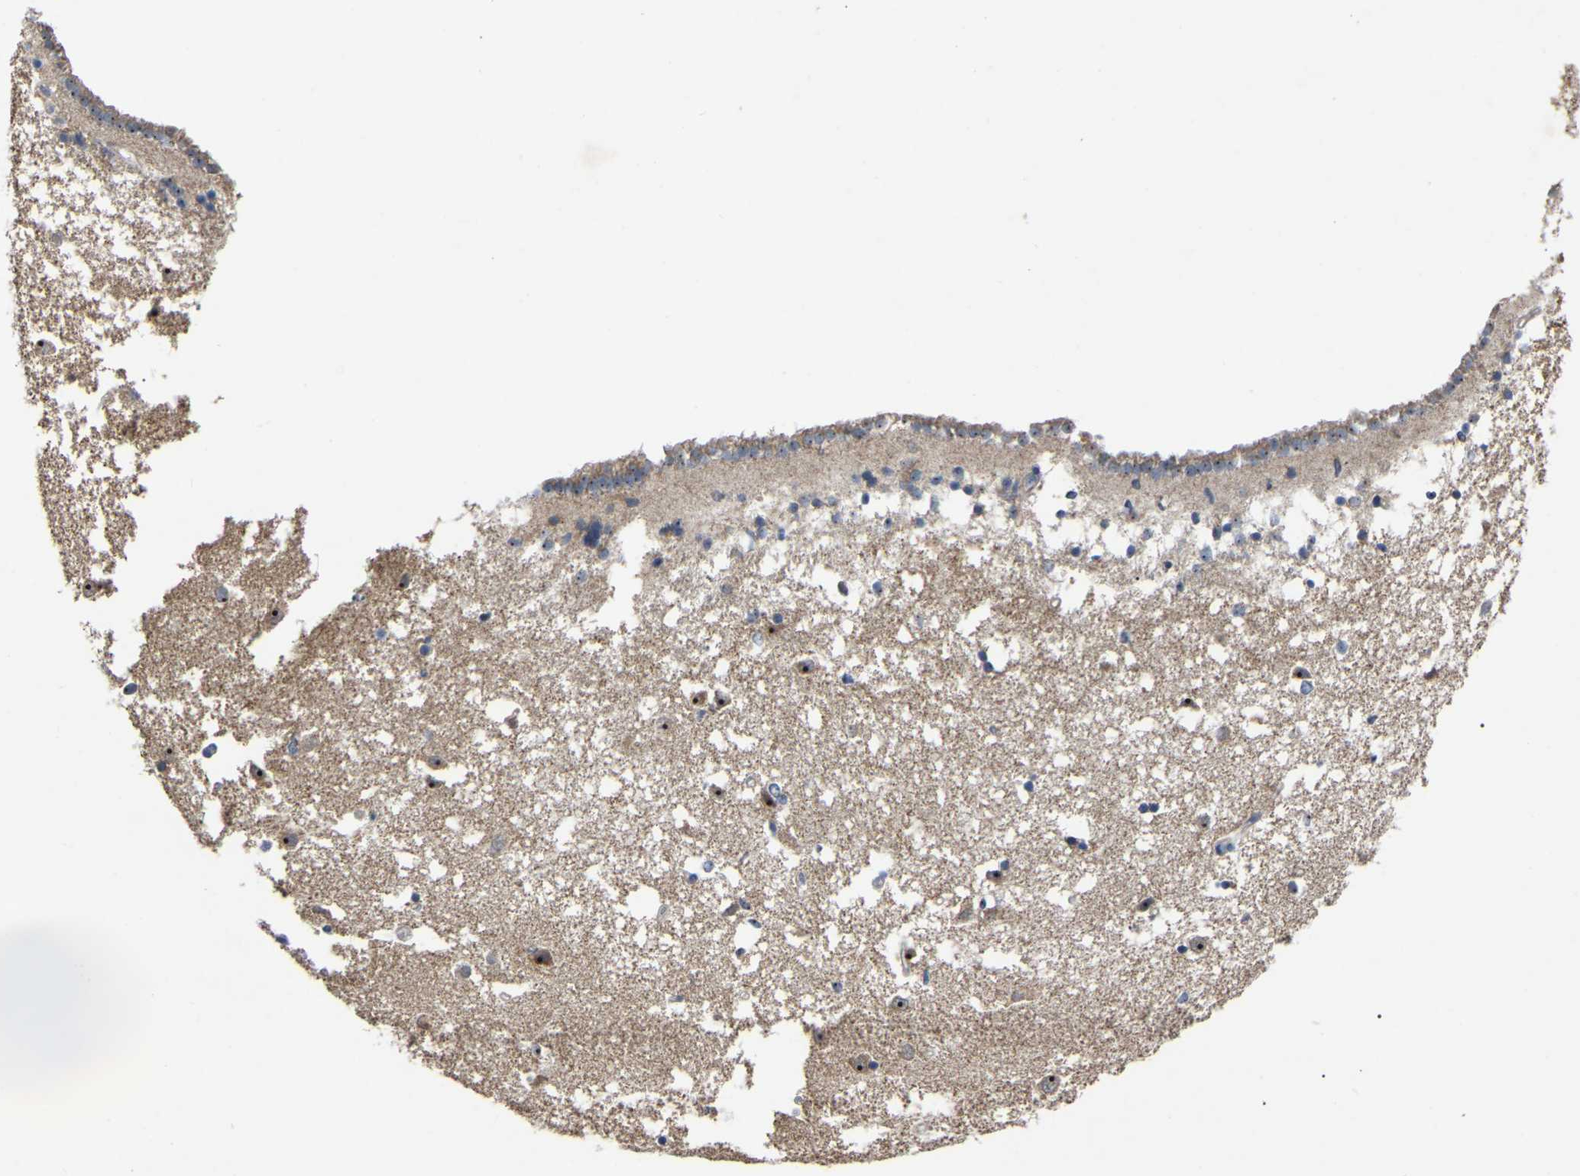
{"staining": {"intensity": "moderate", "quantity": "<25%", "location": "nuclear"}, "tissue": "caudate", "cell_type": "Glial cells", "image_type": "normal", "snomed": [{"axis": "morphology", "description": "Normal tissue, NOS"}, {"axis": "topography", "description": "Lateral ventricle wall"}], "caption": "Moderate nuclear staining for a protein is appreciated in approximately <25% of glial cells of normal caudate using IHC.", "gene": "NOP53", "patient": {"sex": "male", "age": 45}}